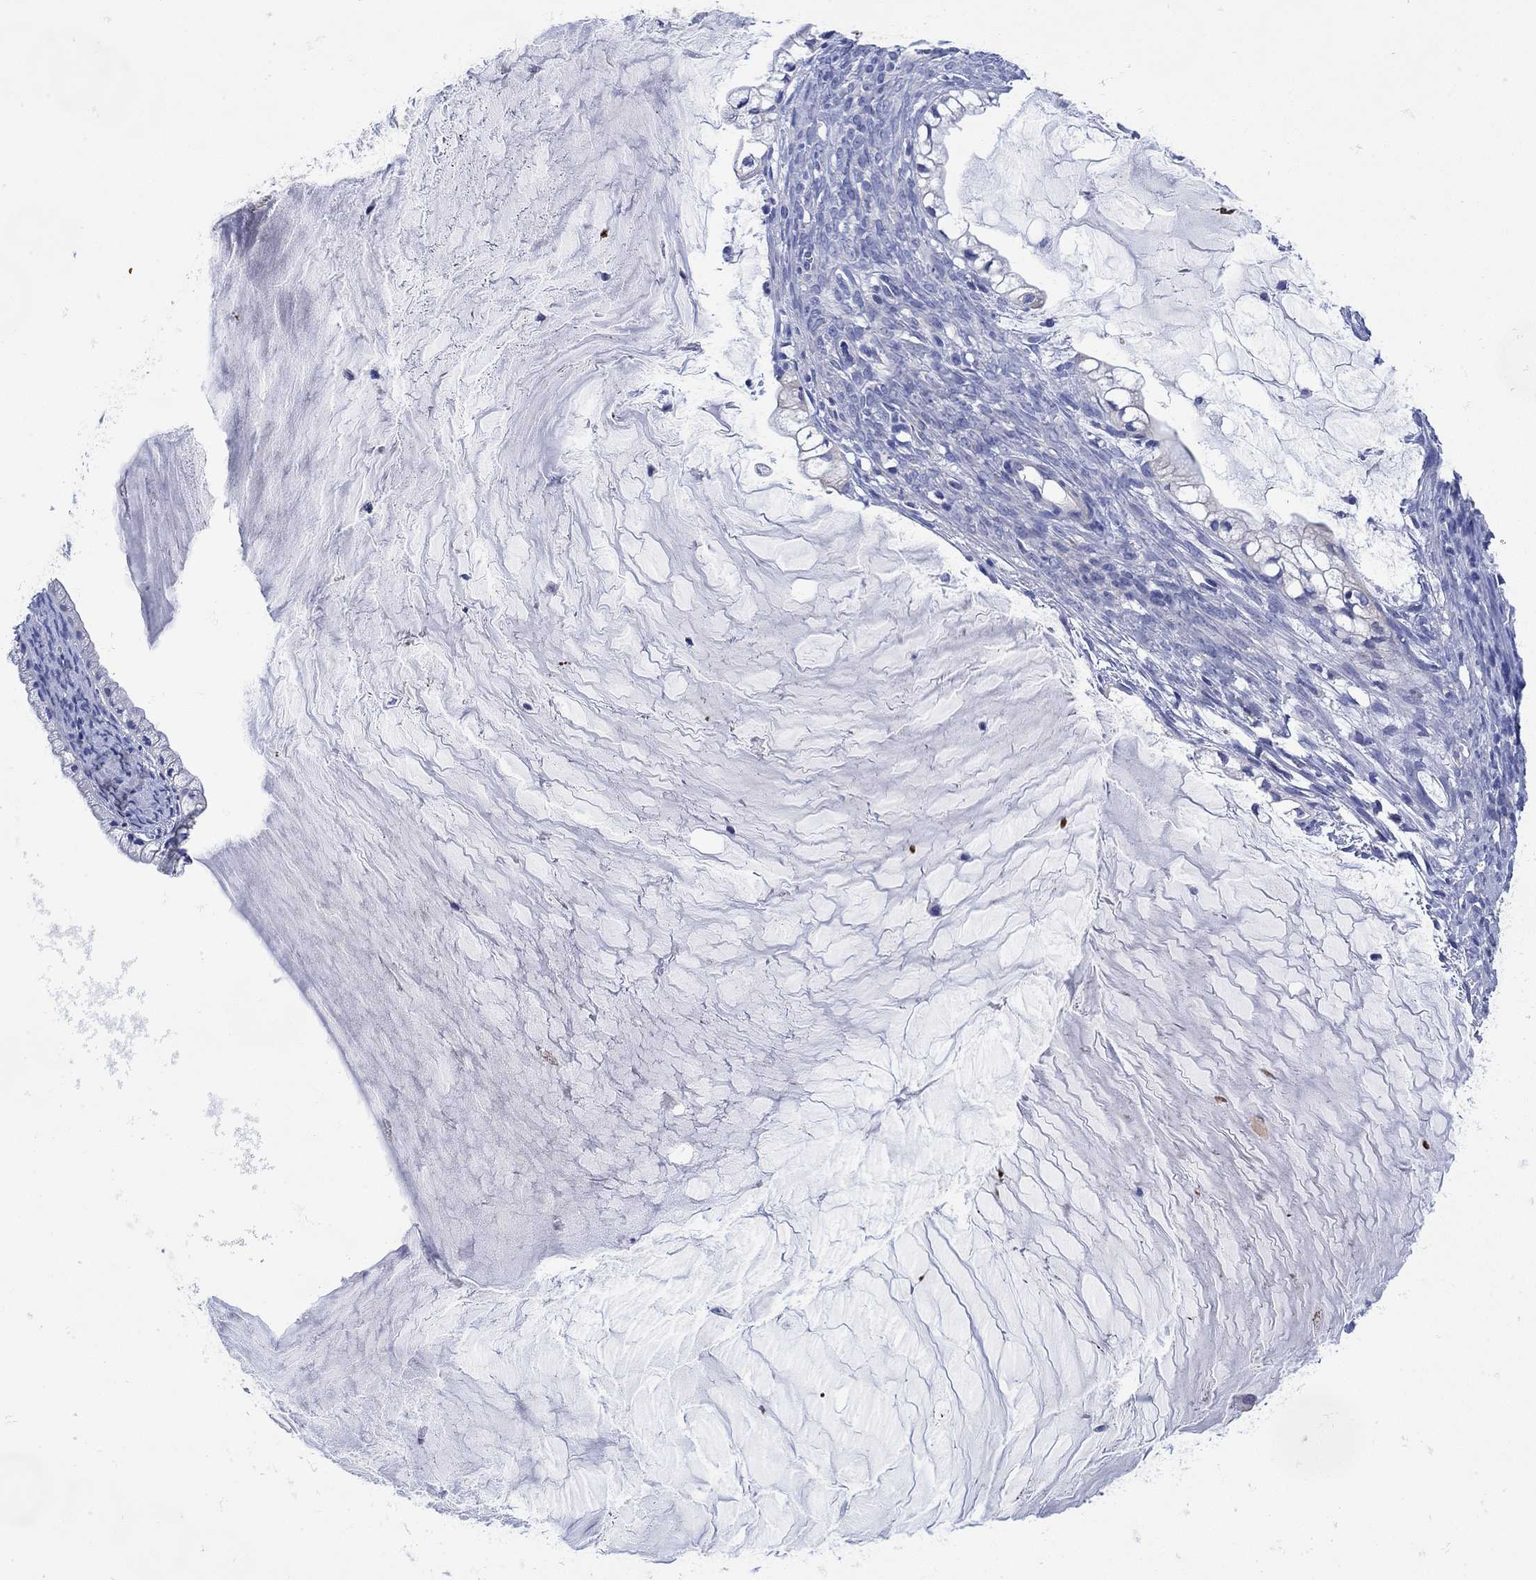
{"staining": {"intensity": "negative", "quantity": "none", "location": "none"}, "tissue": "ovarian cancer", "cell_type": "Tumor cells", "image_type": "cancer", "snomed": [{"axis": "morphology", "description": "Cystadenocarcinoma, mucinous, NOS"}, {"axis": "topography", "description": "Ovary"}], "caption": "Immunohistochemistry (IHC) photomicrograph of neoplastic tissue: human ovarian mucinous cystadenocarcinoma stained with DAB (3,3'-diaminobenzidine) reveals no significant protein expression in tumor cells.", "gene": "ANKMY1", "patient": {"sex": "female", "age": 57}}